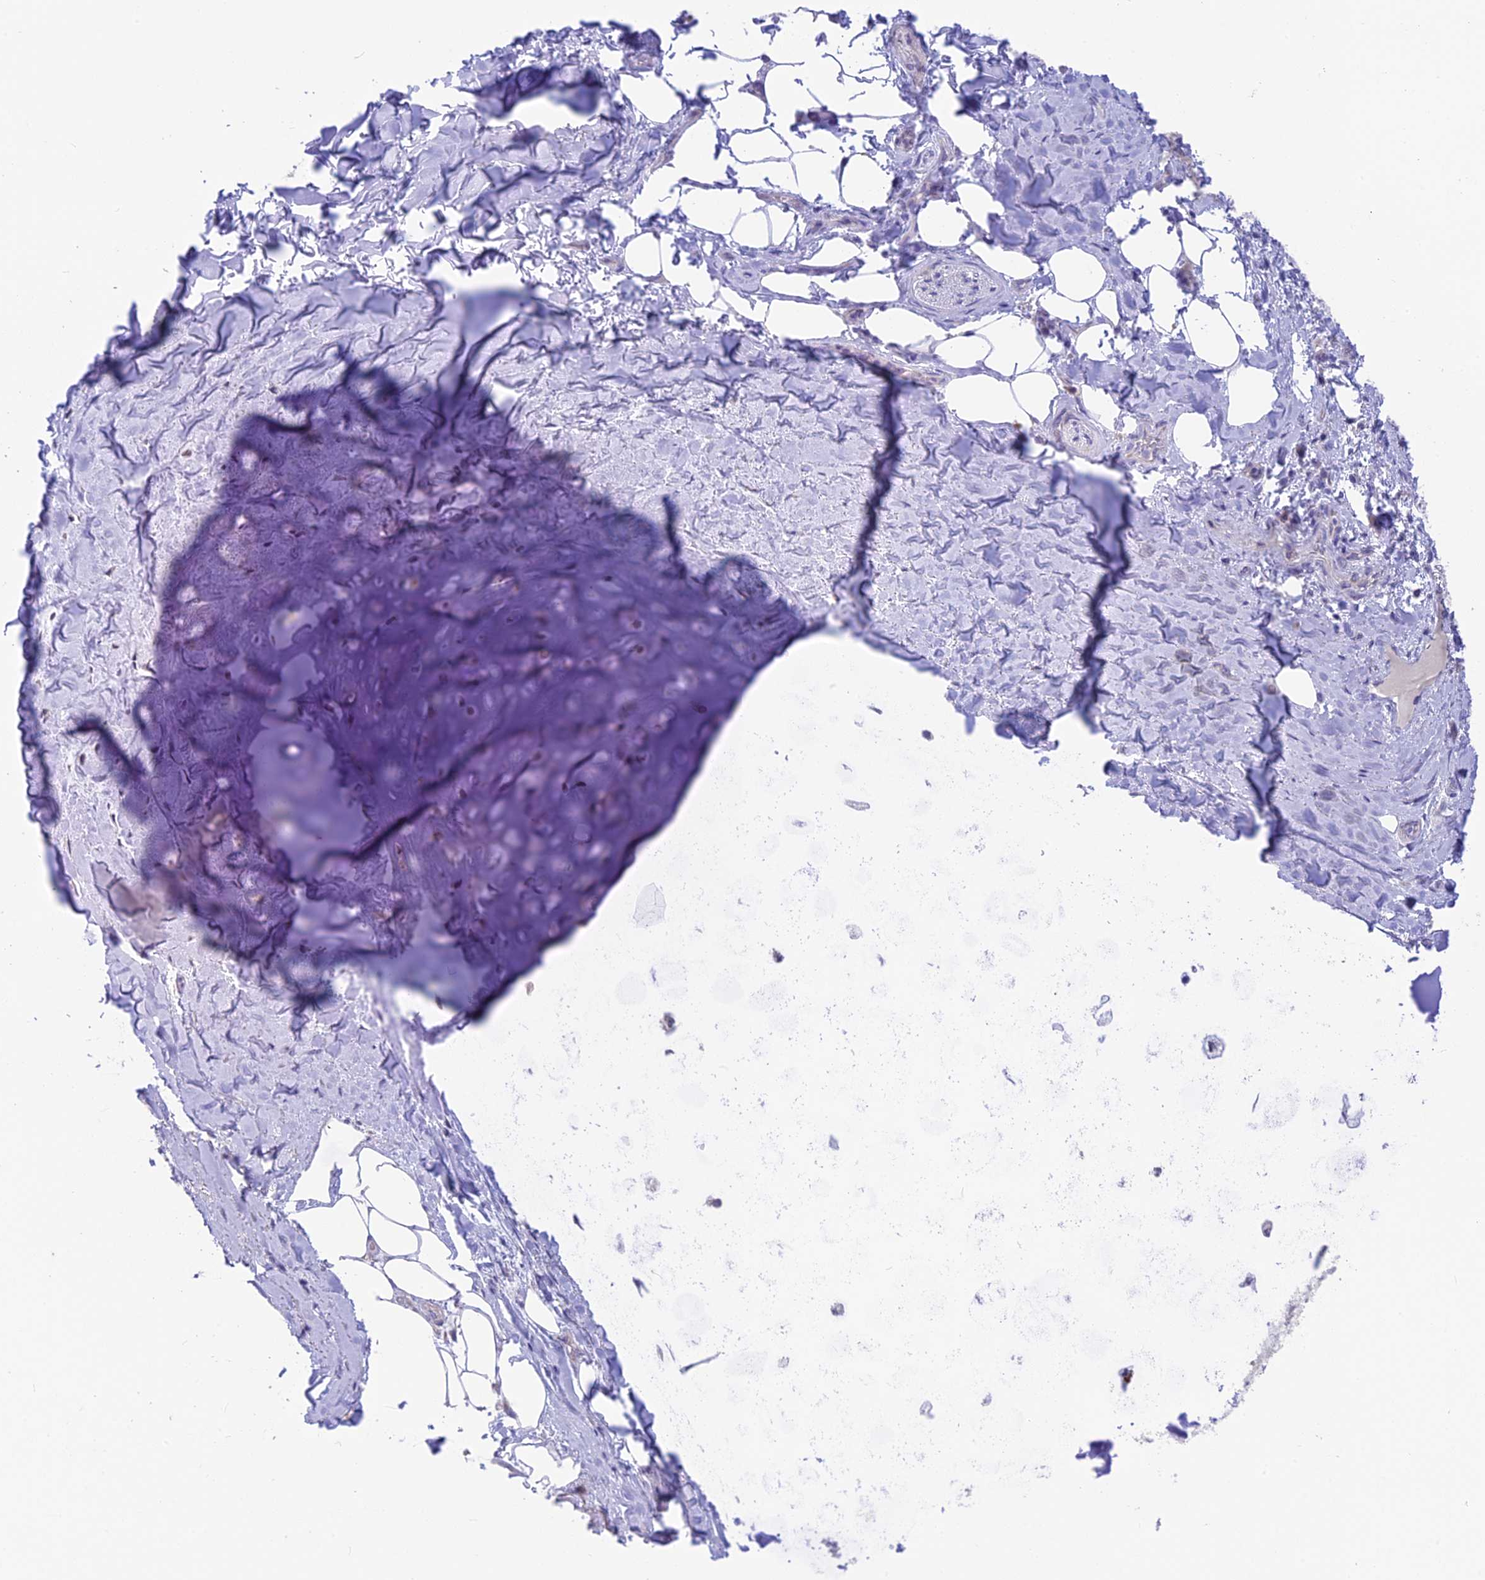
{"staining": {"intensity": "negative", "quantity": "none", "location": "none"}, "tissue": "adipose tissue", "cell_type": "Adipocytes", "image_type": "normal", "snomed": [{"axis": "morphology", "description": "Normal tissue, NOS"}, {"axis": "topography", "description": "Lymph node"}, {"axis": "topography", "description": "Cartilage tissue"}, {"axis": "topography", "description": "Bronchus"}], "caption": "IHC photomicrograph of normal human adipose tissue stained for a protein (brown), which exhibits no positivity in adipocytes.", "gene": "SNTN", "patient": {"sex": "male", "age": 63}}